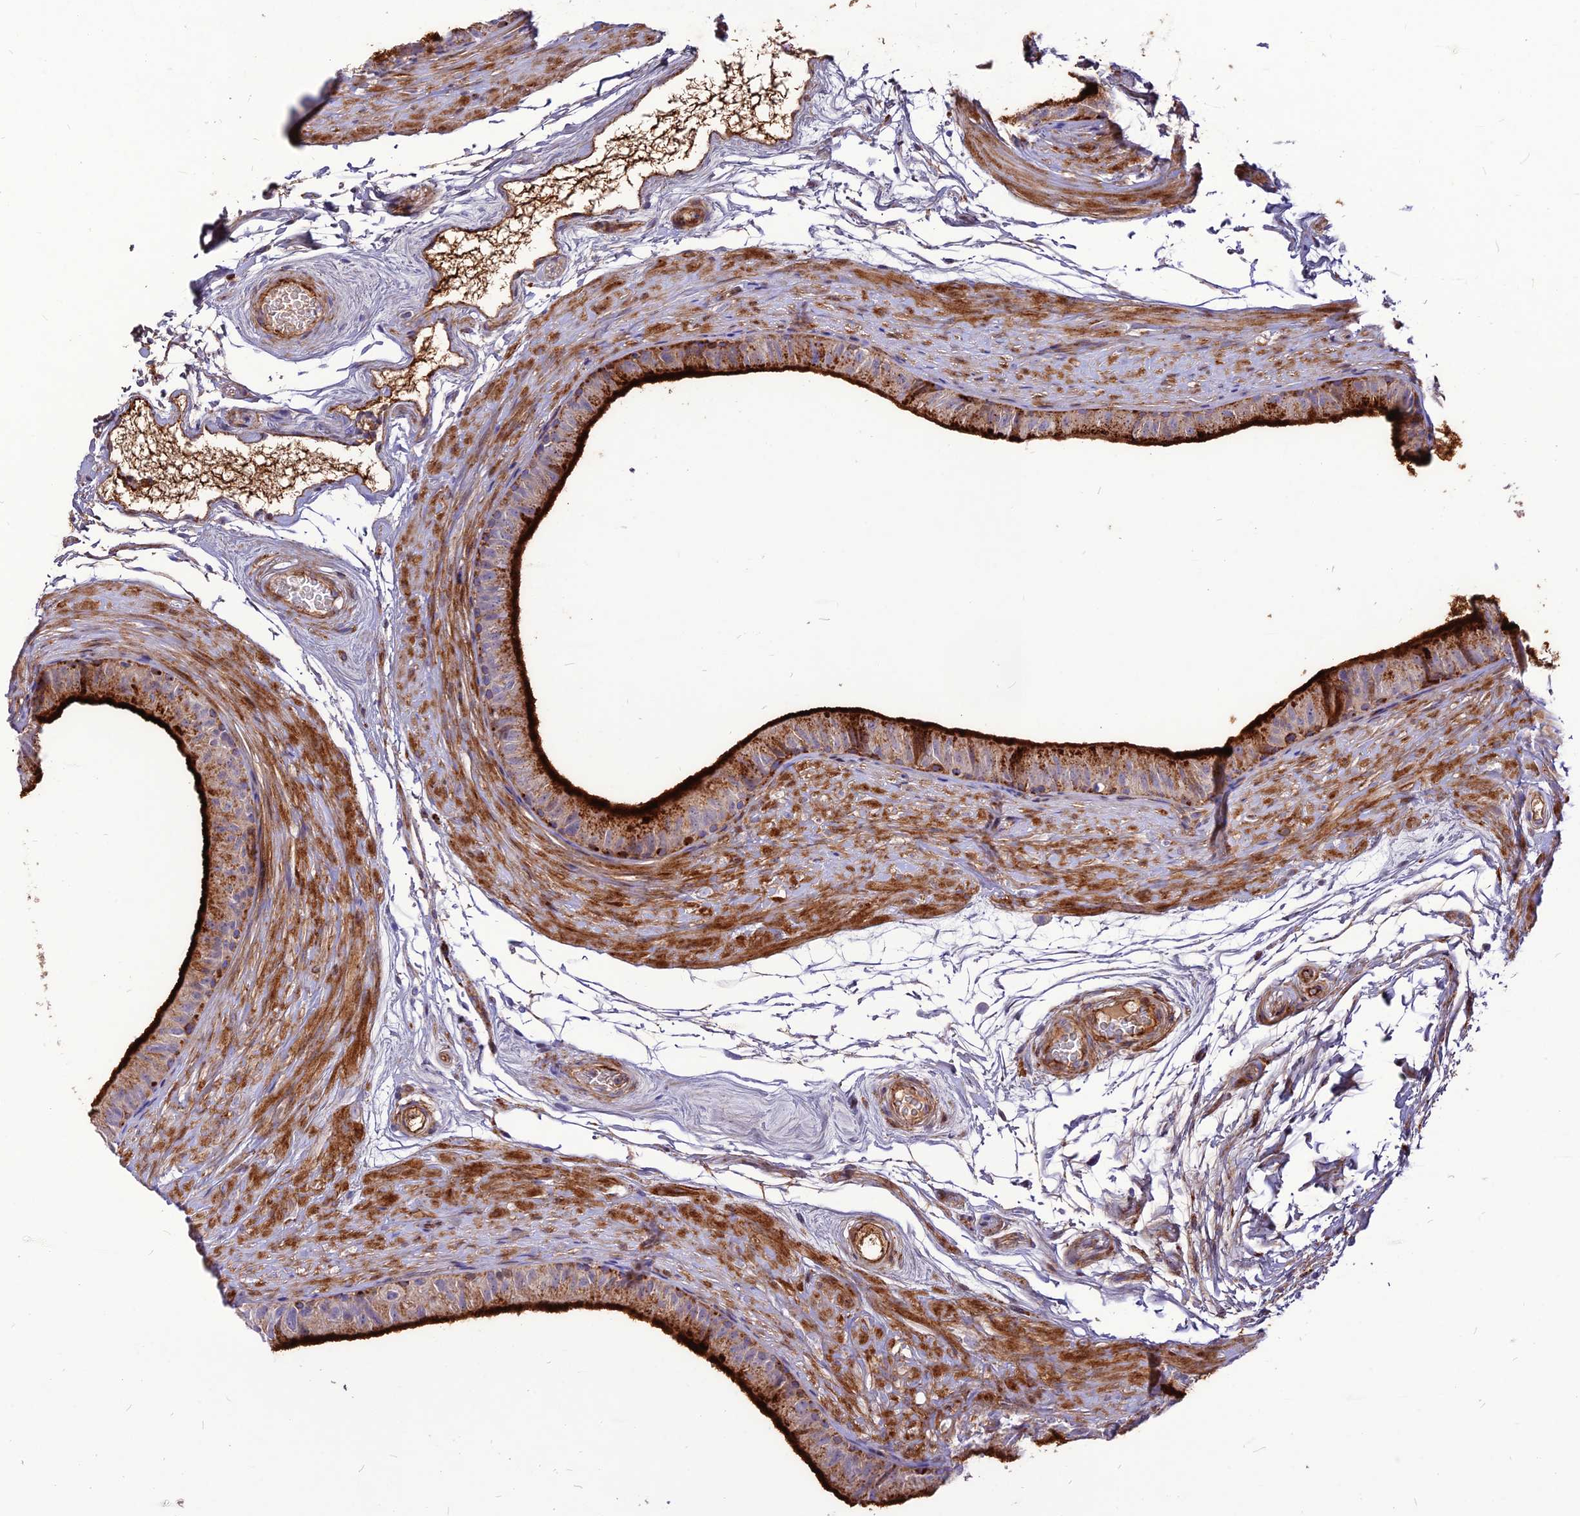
{"staining": {"intensity": "strong", "quantity": "25%-75%", "location": "cytoplasmic/membranous"}, "tissue": "epididymis", "cell_type": "Glandular cells", "image_type": "normal", "snomed": [{"axis": "morphology", "description": "Normal tissue, NOS"}, {"axis": "topography", "description": "Epididymis"}], "caption": "Immunohistochemistry photomicrograph of normal epididymis: epididymis stained using immunohistochemistry exhibits high levels of strong protein expression localized specifically in the cytoplasmic/membranous of glandular cells, appearing as a cytoplasmic/membranous brown color.", "gene": "RIMOC1", "patient": {"sex": "male", "age": 45}}